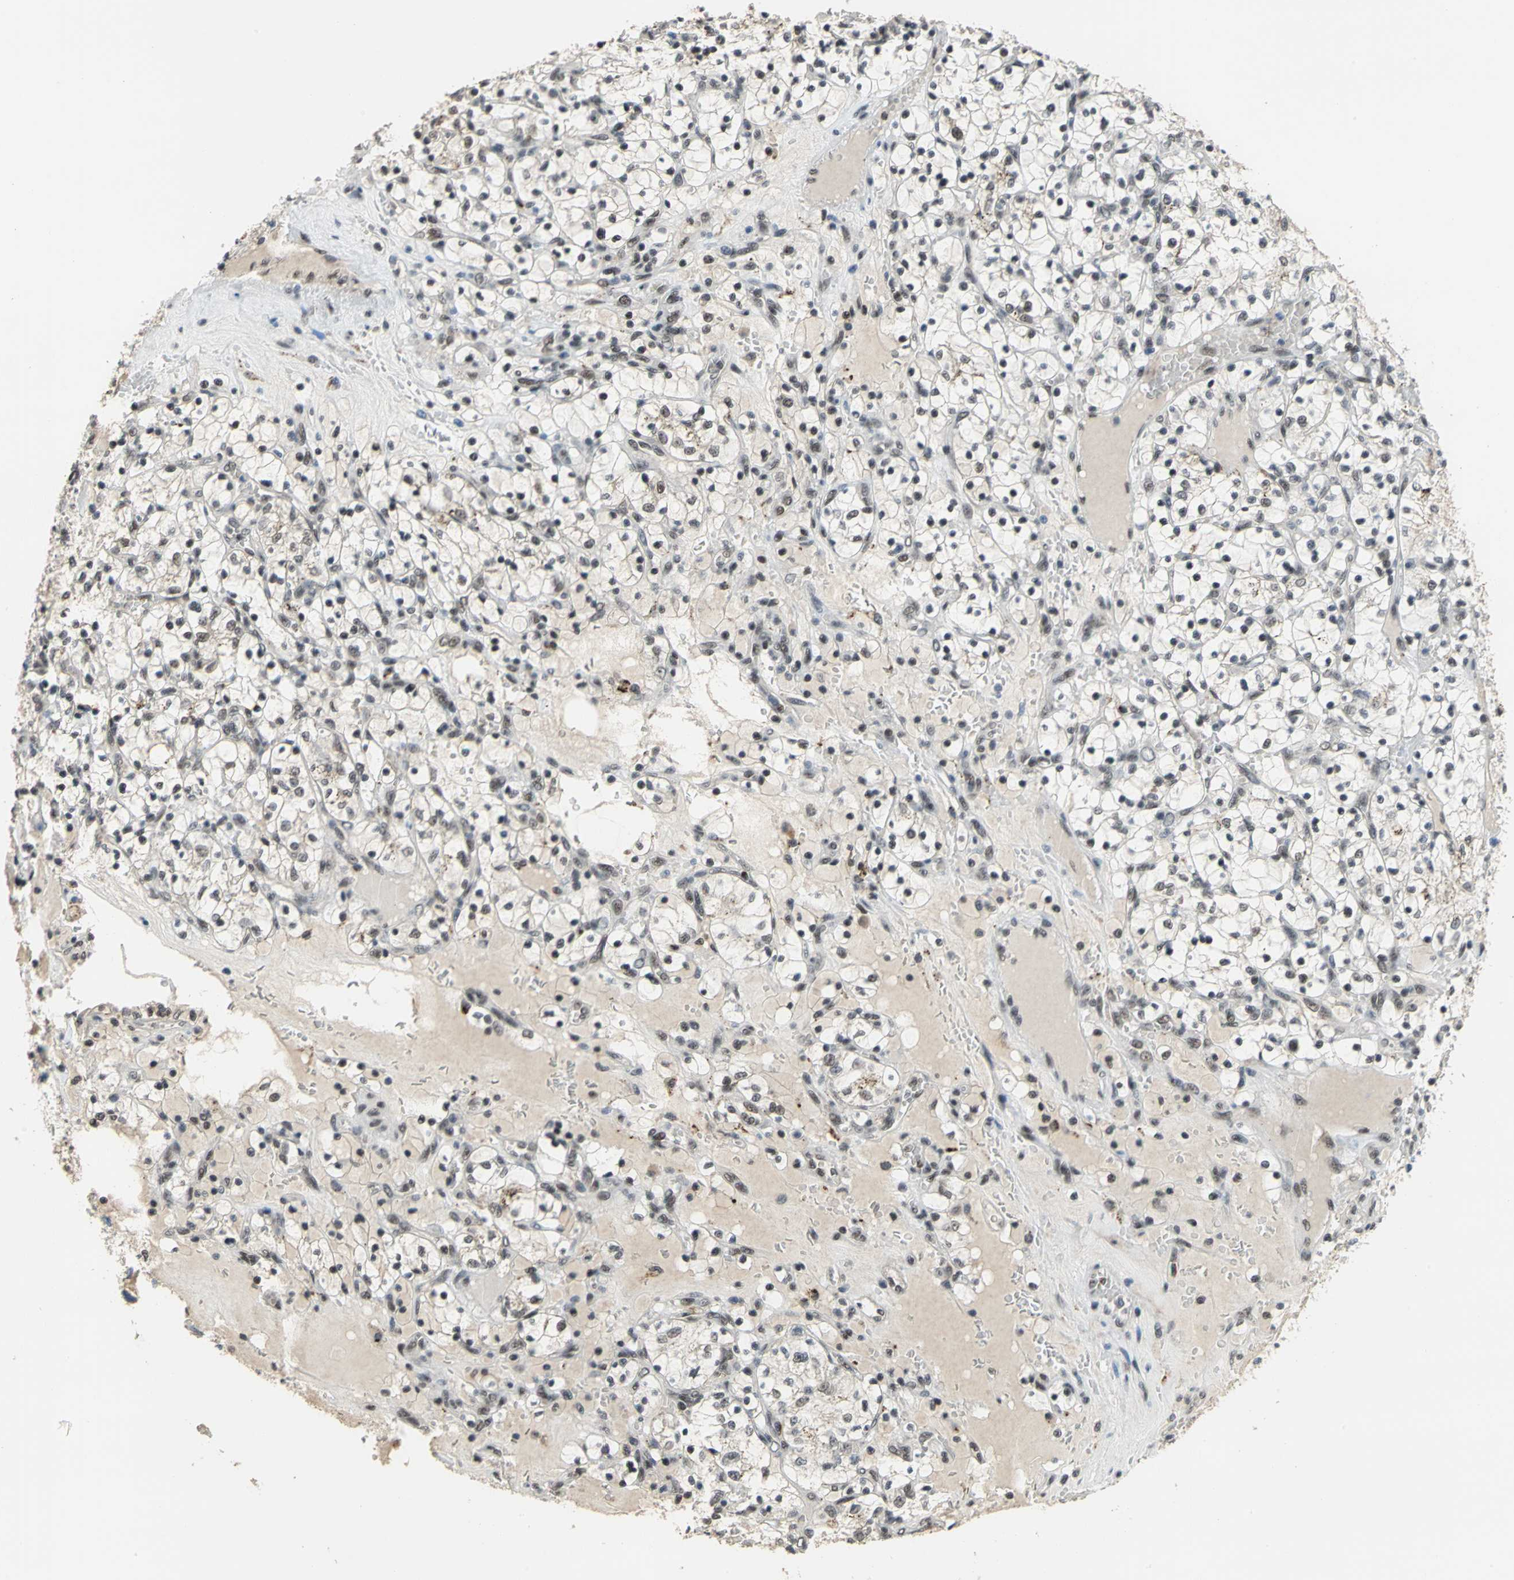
{"staining": {"intensity": "weak", "quantity": "<25%", "location": "nuclear"}, "tissue": "renal cancer", "cell_type": "Tumor cells", "image_type": "cancer", "snomed": [{"axis": "morphology", "description": "Adenocarcinoma, NOS"}, {"axis": "topography", "description": "Kidney"}], "caption": "Protein analysis of renal cancer (adenocarcinoma) exhibits no significant staining in tumor cells. (DAB (3,3'-diaminobenzidine) immunohistochemistry visualized using brightfield microscopy, high magnification).", "gene": "ELF2", "patient": {"sex": "female", "age": 69}}